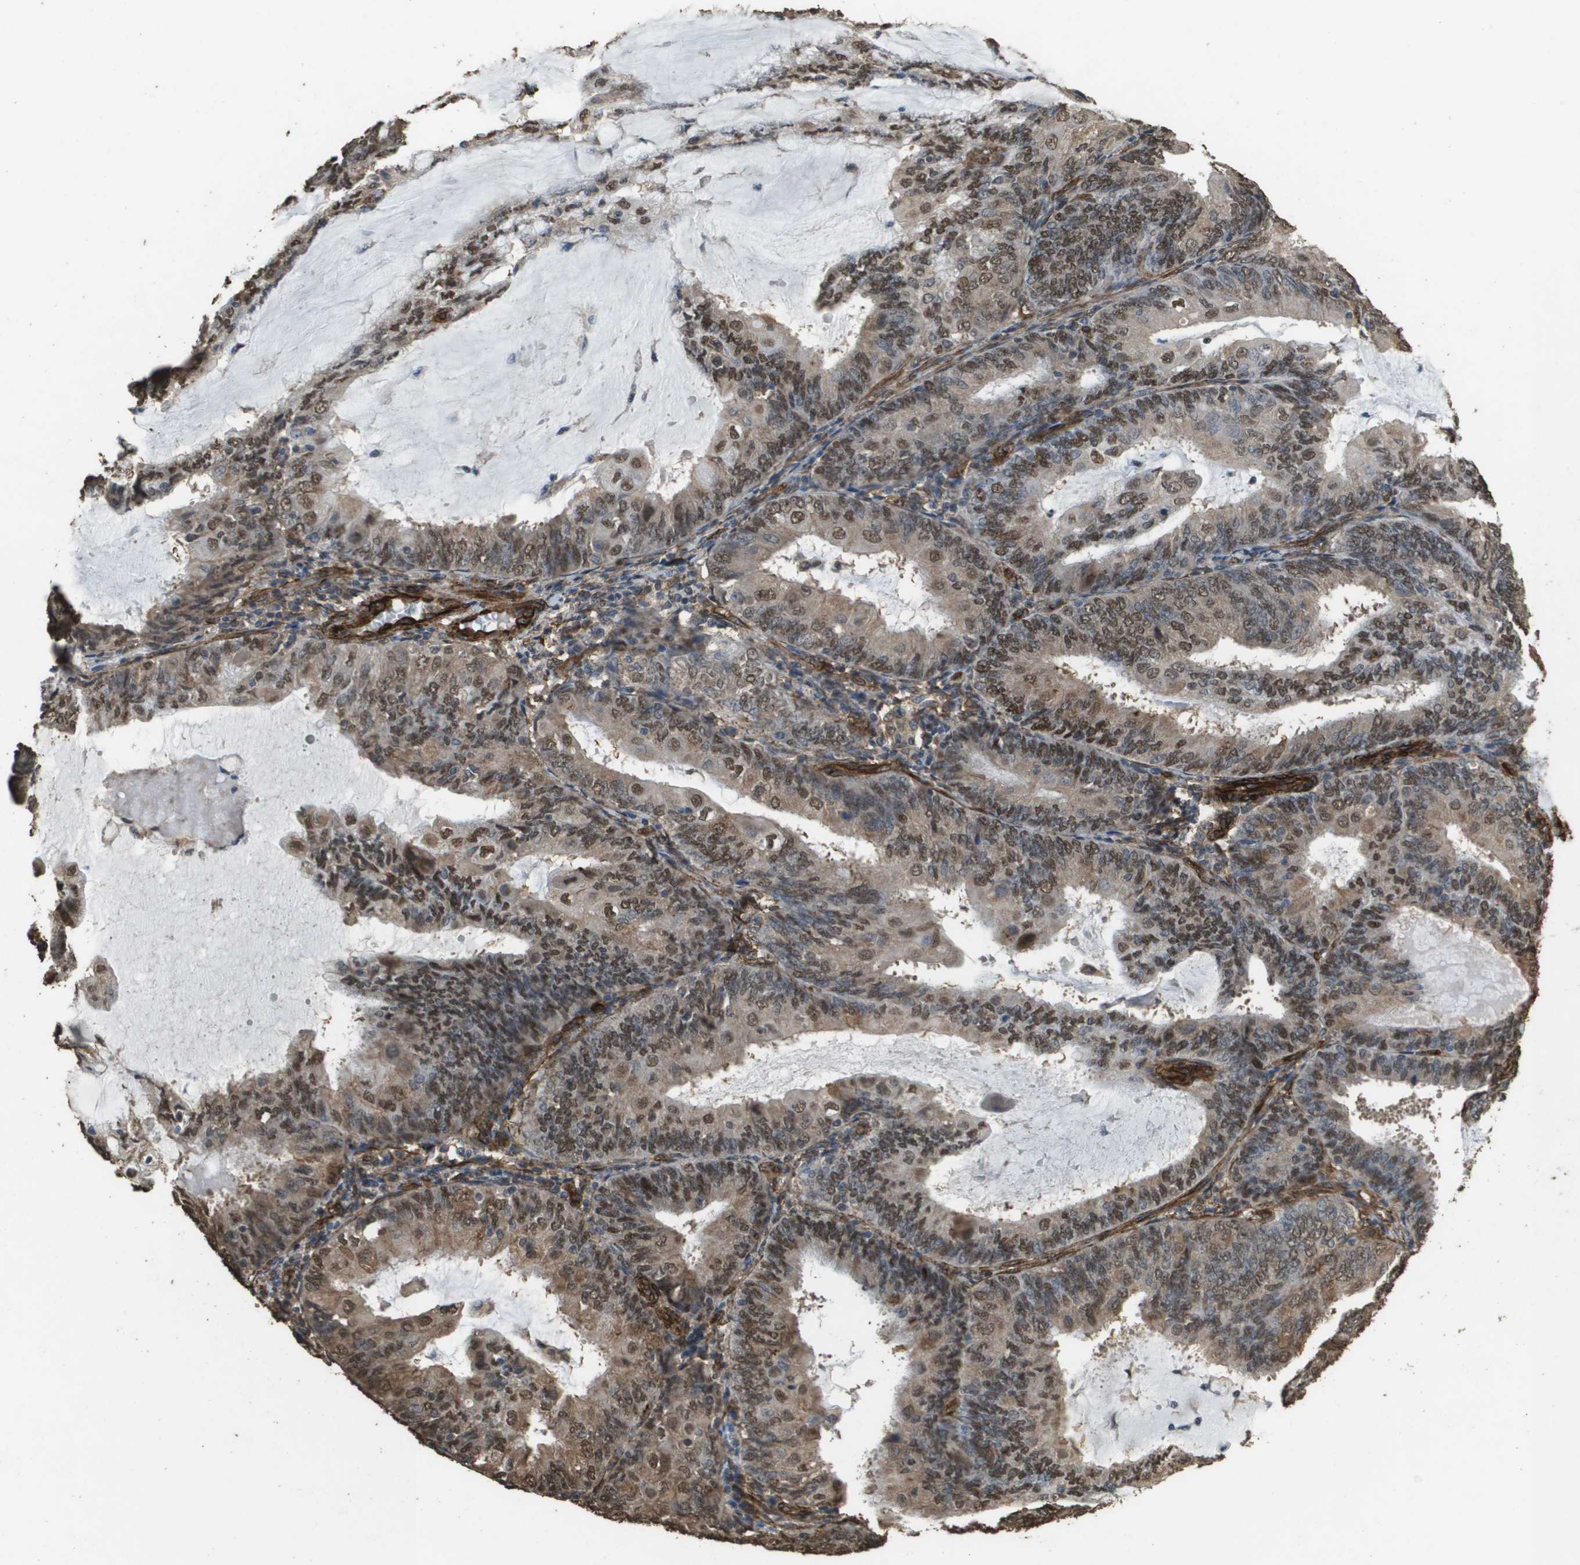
{"staining": {"intensity": "moderate", "quantity": ">75%", "location": "cytoplasmic/membranous,nuclear"}, "tissue": "endometrial cancer", "cell_type": "Tumor cells", "image_type": "cancer", "snomed": [{"axis": "morphology", "description": "Adenocarcinoma, NOS"}, {"axis": "topography", "description": "Endometrium"}], "caption": "DAB (3,3'-diaminobenzidine) immunohistochemical staining of adenocarcinoma (endometrial) shows moderate cytoplasmic/membranous and nuclear protein staining in approximately >75% of tumor cells.", "gene": "AAMP", "patient": {"sex": "female", "age": 81}}